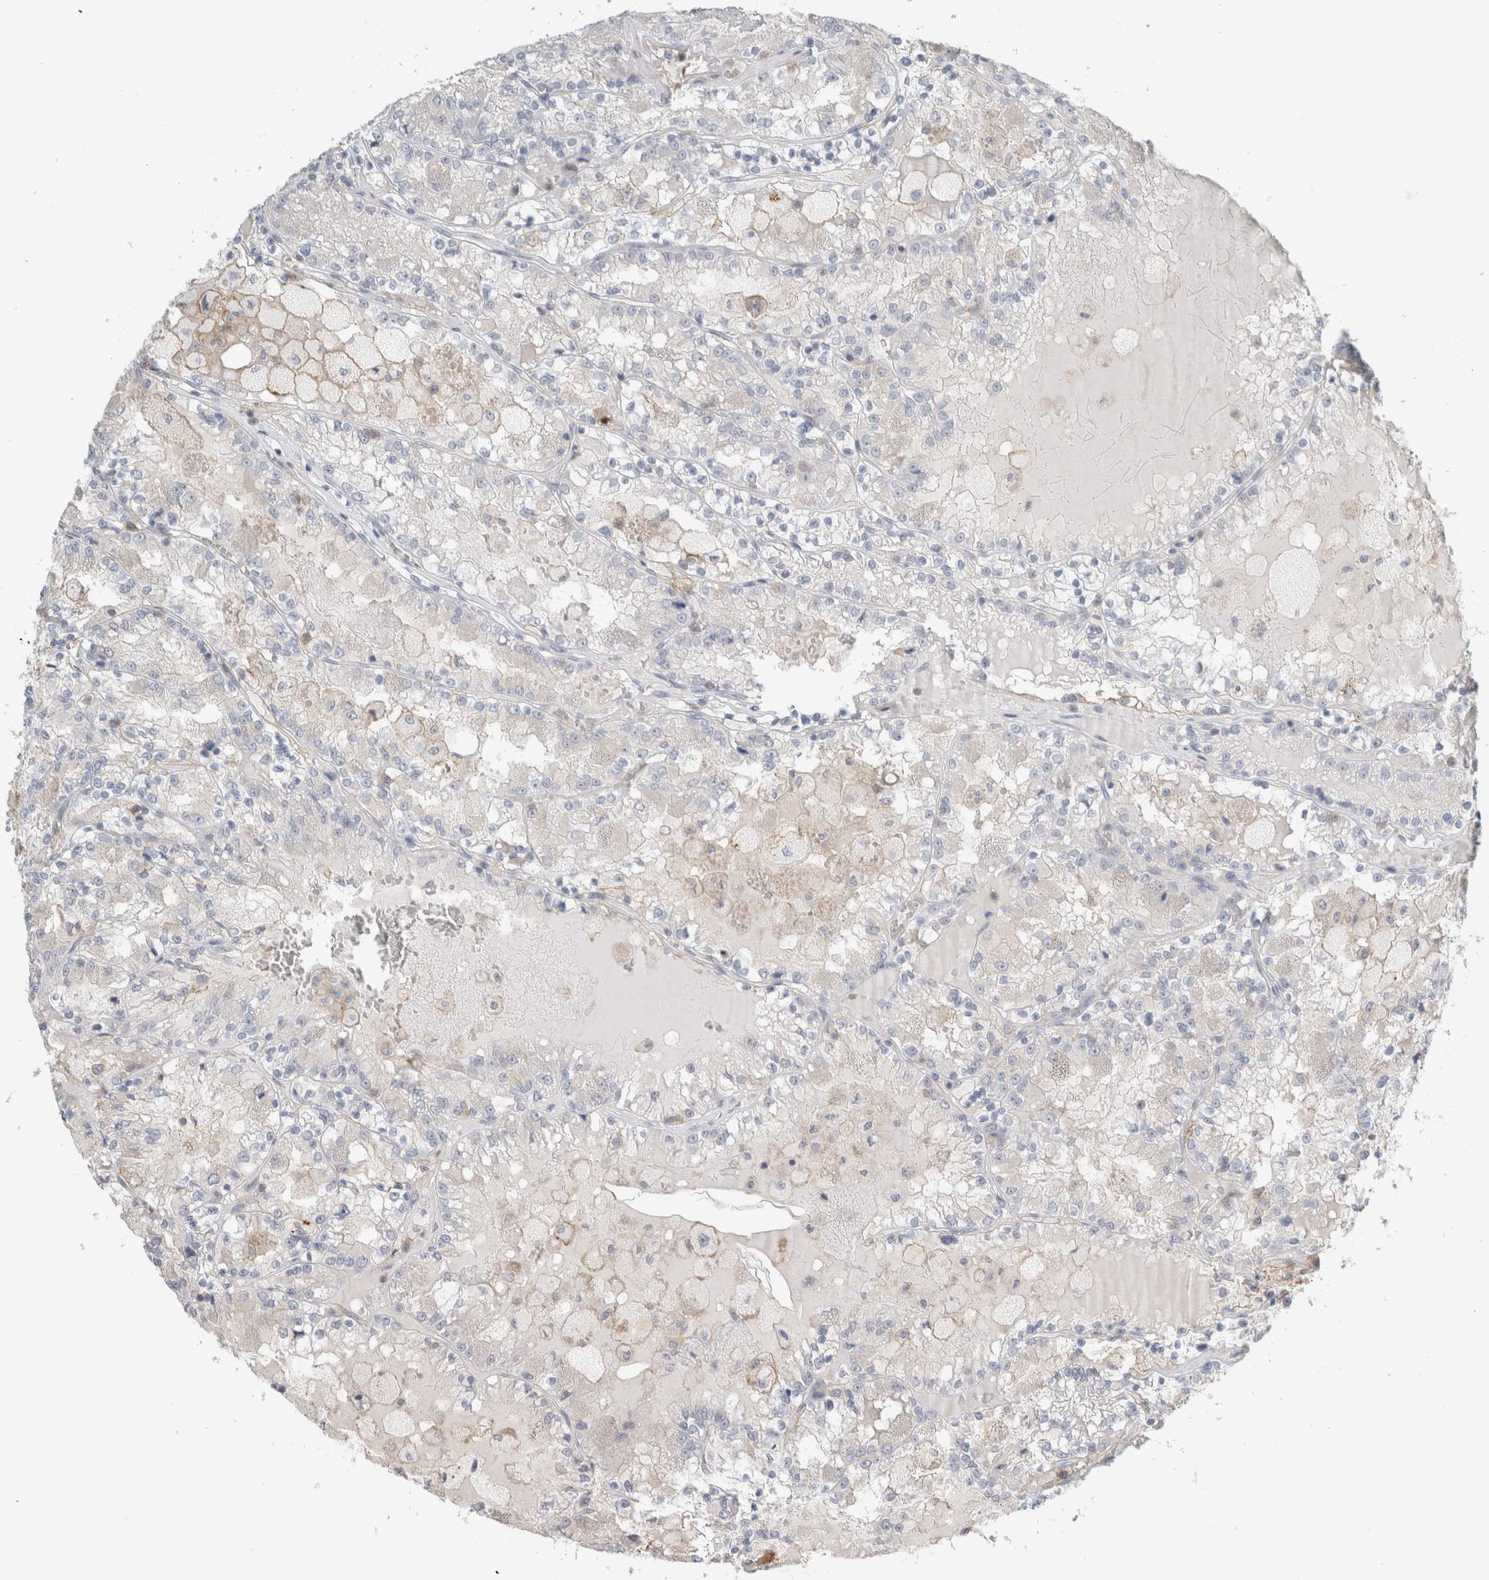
{"staining": {"intensity": "negative", "quantity": "none", "location": "none"}, "tissue": "renal cancer", "cell_type": "Tumor cells", "image_type": "cancer", "snomed": [{"axis": "morphology", "description": "Adenocarcinoma, NOS"}, {"axis": "topography", "description": "Kidney"}], "caption": "Photomicrograph shows no protein staining in tumor cells of adenocarcinoma (renal) tissue.", "gene": "ERCC6L2", "patient": {"sex": "female", "age": 56}}